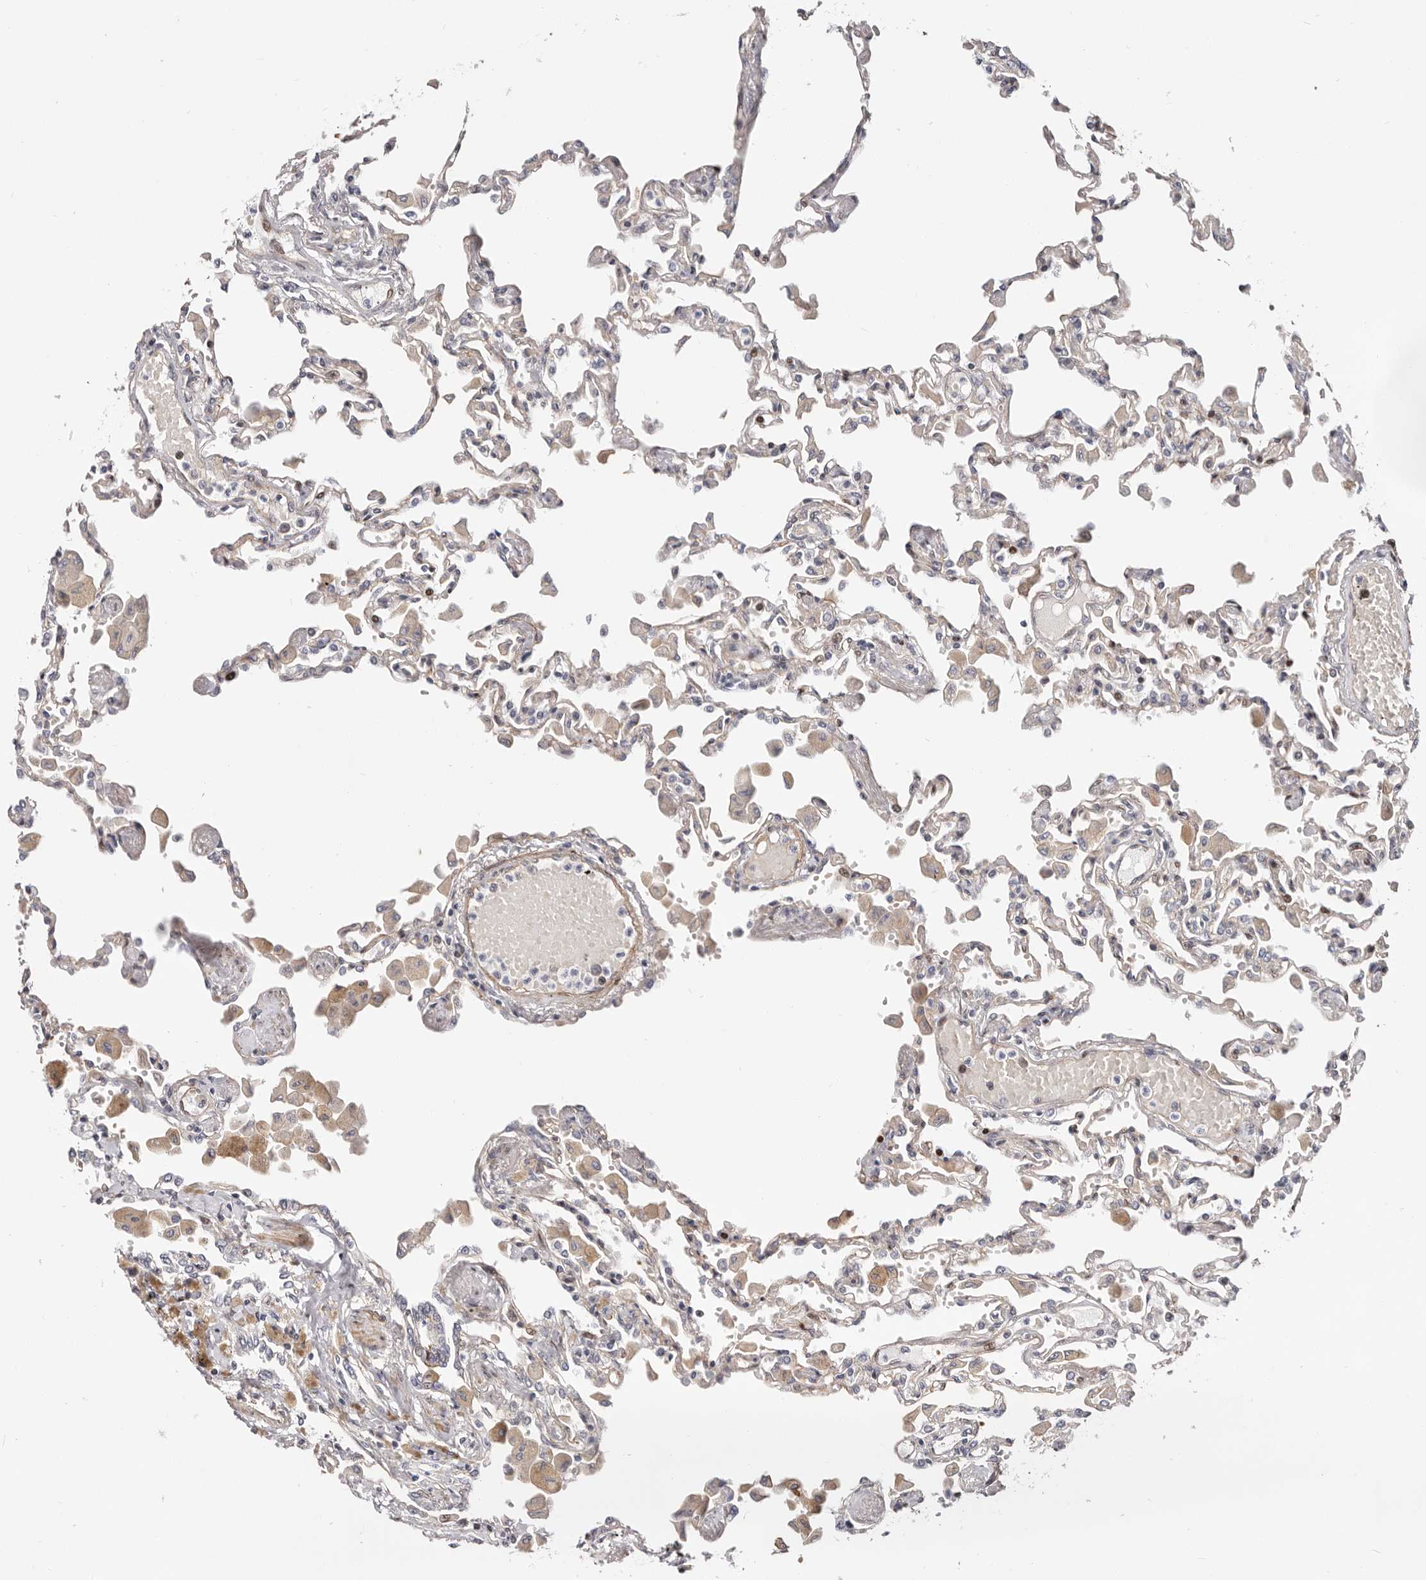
{"staining": {"intensity": "moderate", "quantity": "<25%", "location": "nuclear"}, "tissue": "lung", "cell_type": "Alveolar cells", "image_type": "normal", "snomed": [{"axis": "morphology", "description": "Normal tissue, NOS"}, {"axis": "topography", "description": "Bronchus"}, {"axis": "topography", "description": "Lung"}], "caption": "Immunohistochemical staining of normal lung shows <25% levels of moderate nuclear protein expression in about <25% of alveolar cells. Nuclei are stained in blue.", "gene": "EPHX3", "patient": {"sex": "female", "age": 49}}